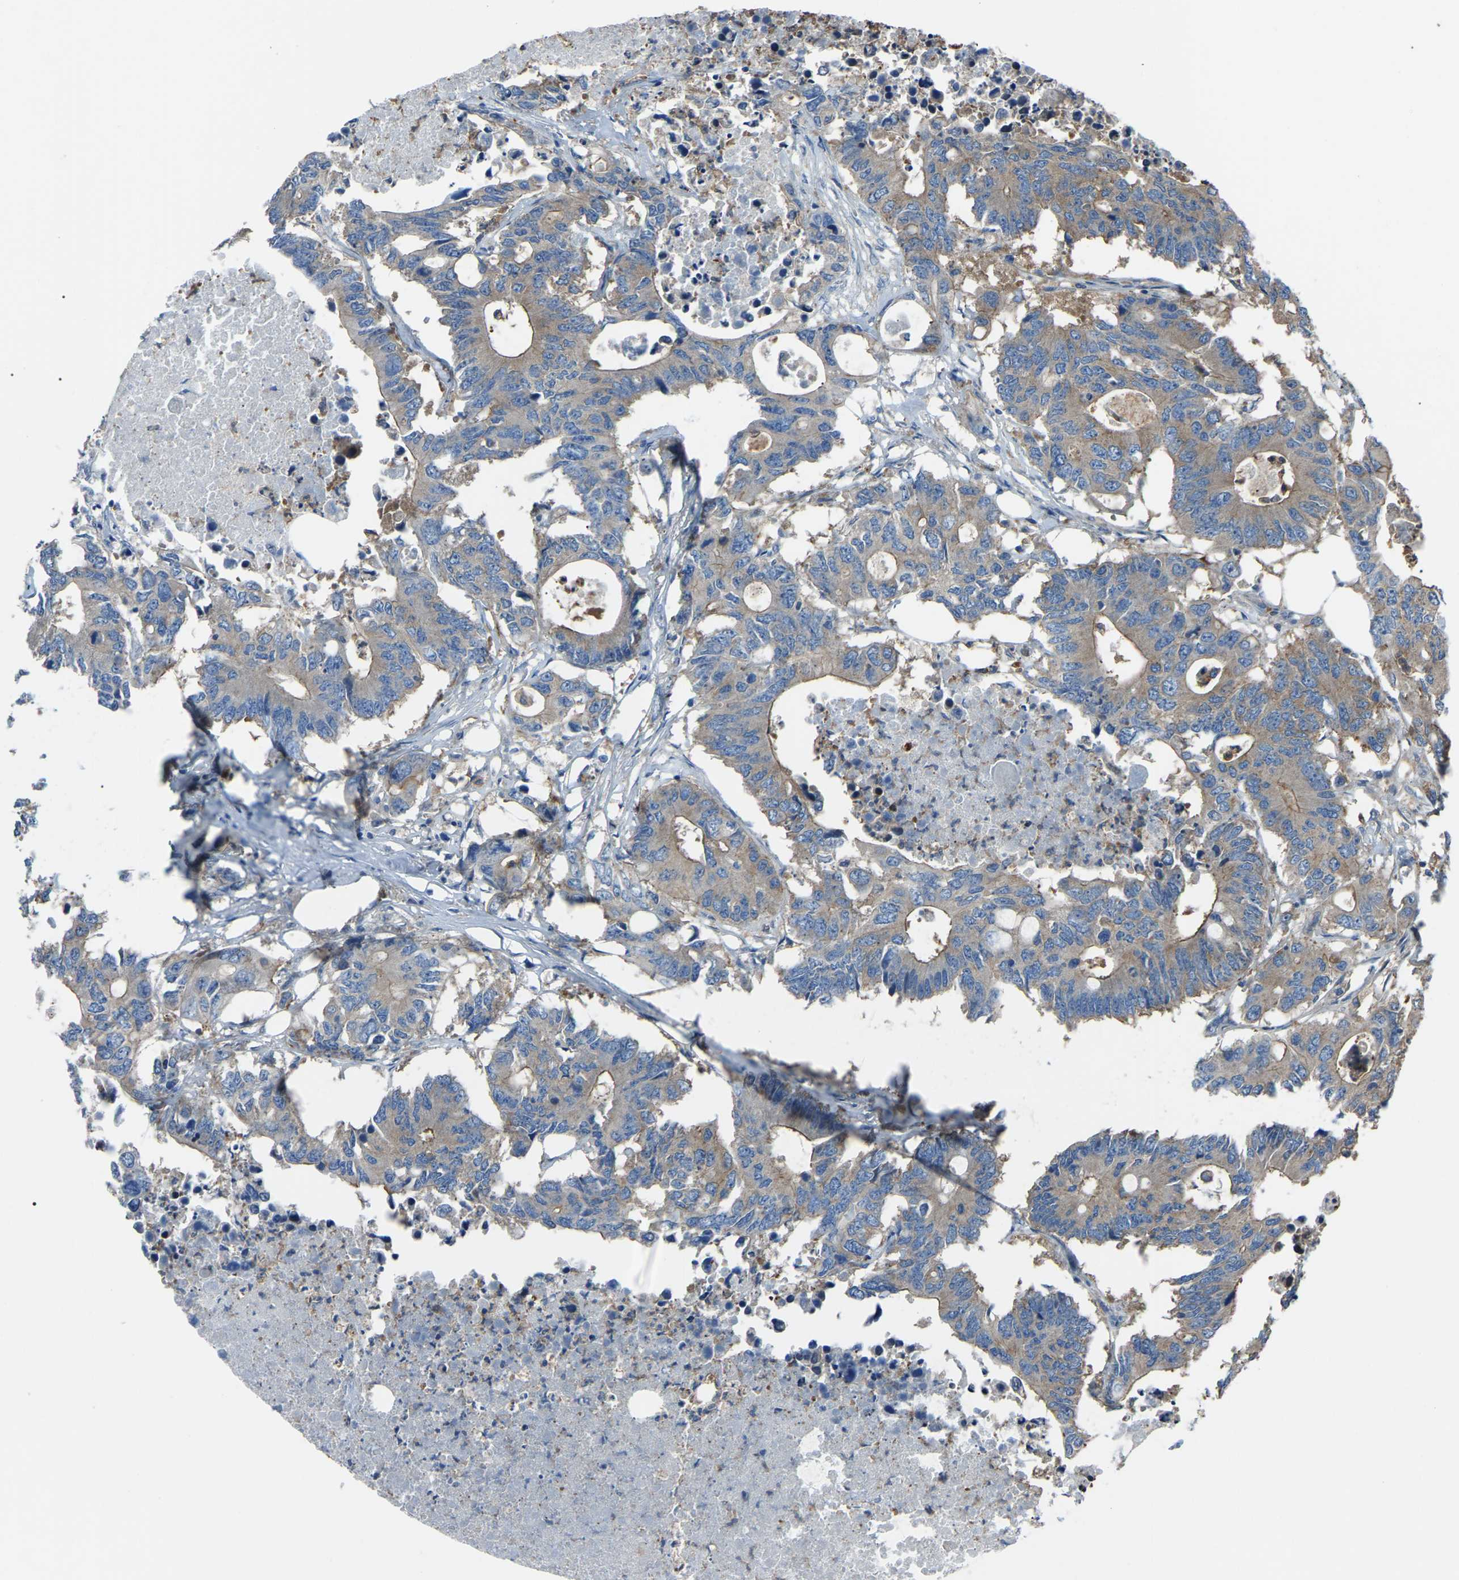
{"staining": {"intensity": "weak", "quantity": ">75%", "location": "cytoplasmic/membranous"}, "tissue": "colorectal cancer", "cell_type": "Tumor cells", "image_type": "cancer", "snomed": [{"axis": "morphology", "description": "Adenocarcinoma, NOS"}, {"axis": "topography", "description": "Colon"}], "caption": "Weak cytoplasmic/membranous positivity for a protein is identified in approximately >75% of tumor cells of adenocarcinoma (colorectal) using IHC.", "gene": "AIMP1", "patient": {"sex": "male", "age": 71}}